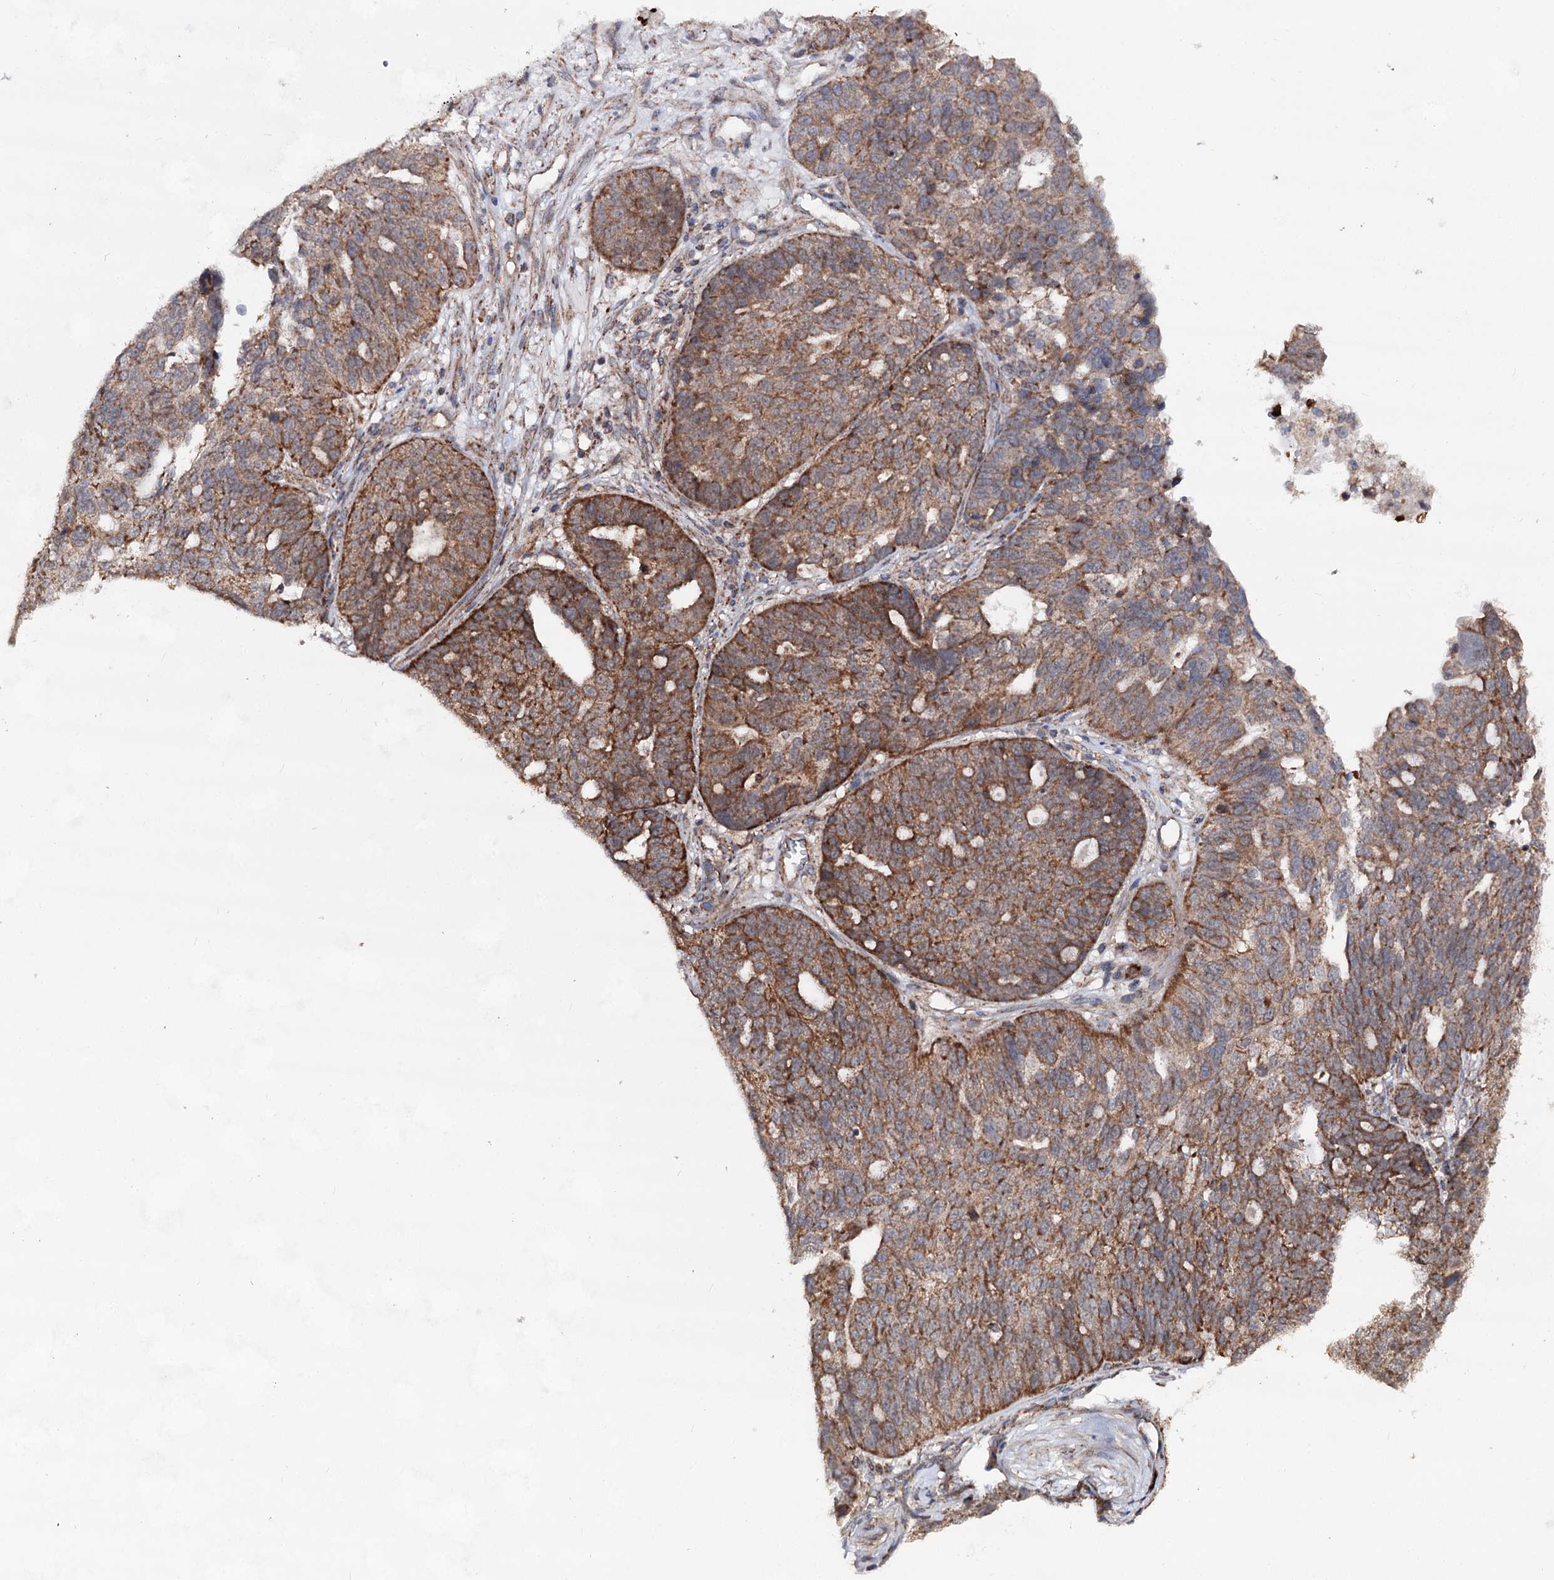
{"staining": {"intensity": "moderate", "quantity": ">75%", "location": "cytoplasmic/membranous"}, "tissue": "ovarian cancer", "cell_type": "Tumor cells", "image_type": "cancer", "snomed": [{"axis": "morphology", "description": "Cystadenocarcinoma, serous, NOS"}, {"axis": "topography", "description": "Ovary"}], "caption": "A high-resolution micrograph shows immunohistochemistry (IHC) staining of ovarian cancer (serous cystadenocarcinoma), which displays moderate cytoplasmic/membranous staining in approximately >75% of tumor cells. (DAB (3,3'-diaminobenzidine) IHC, brown staining for protein, blue staining for nuclei).", "gene": "FGFR1OP2", "patient": {"sex": "female", "age": 59}}